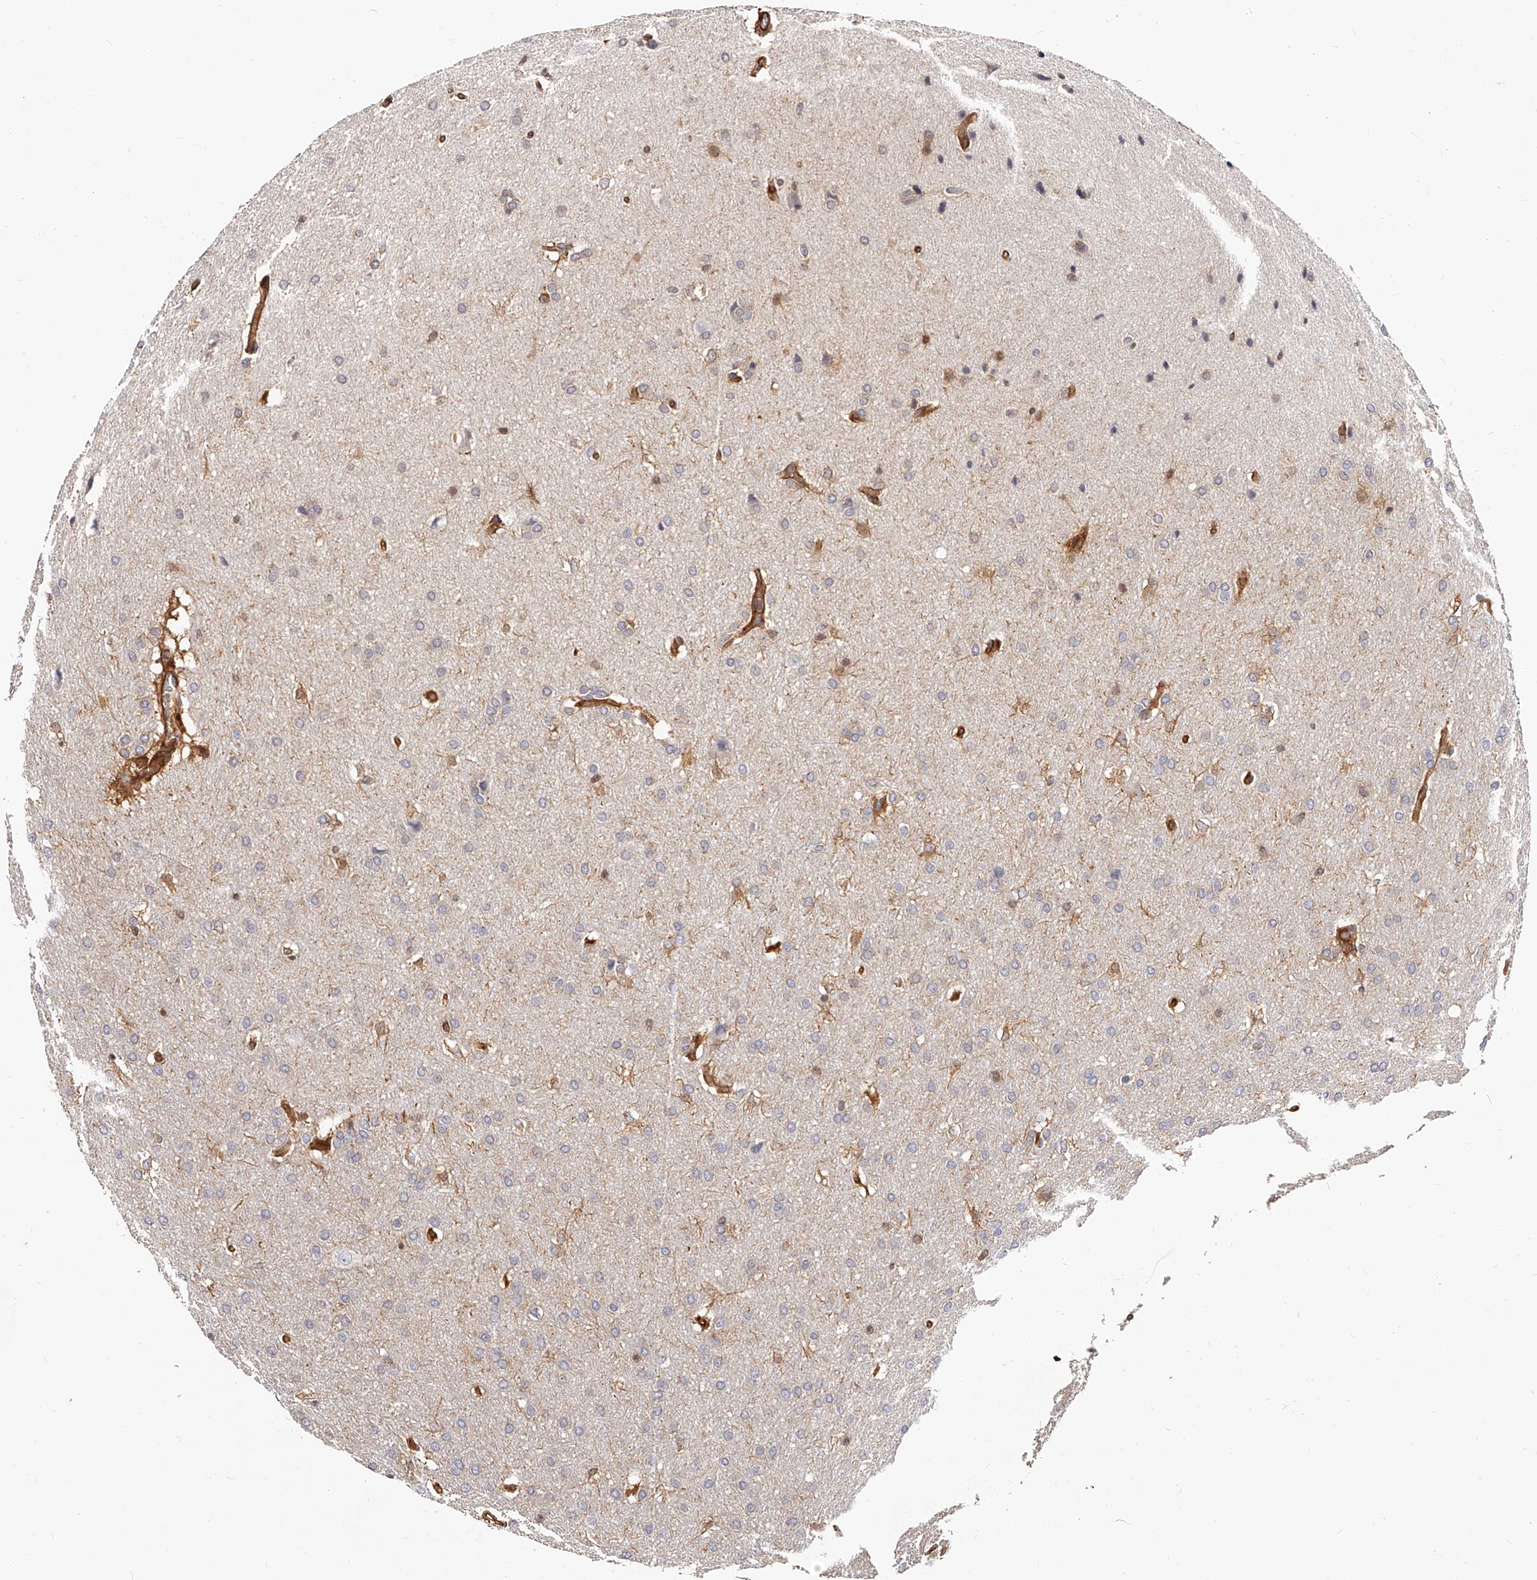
{"staining": {"intensity": "negative", "quantity": "none", "location": "none"}, "tissue": "glioma", "cell_type": "Tumor cells", "image_type": "cancer", "snomed": [{"axis": "morphology", "description": "Glioma, malignant, Low grade"}, {"axis": "topography", "description": "Brain"}], "caption": "Tumor cells show no significant protein expression in malignant low-grade glioma.", "gene": "LAP3", "patient": {"sex": "female", "age": 37}}